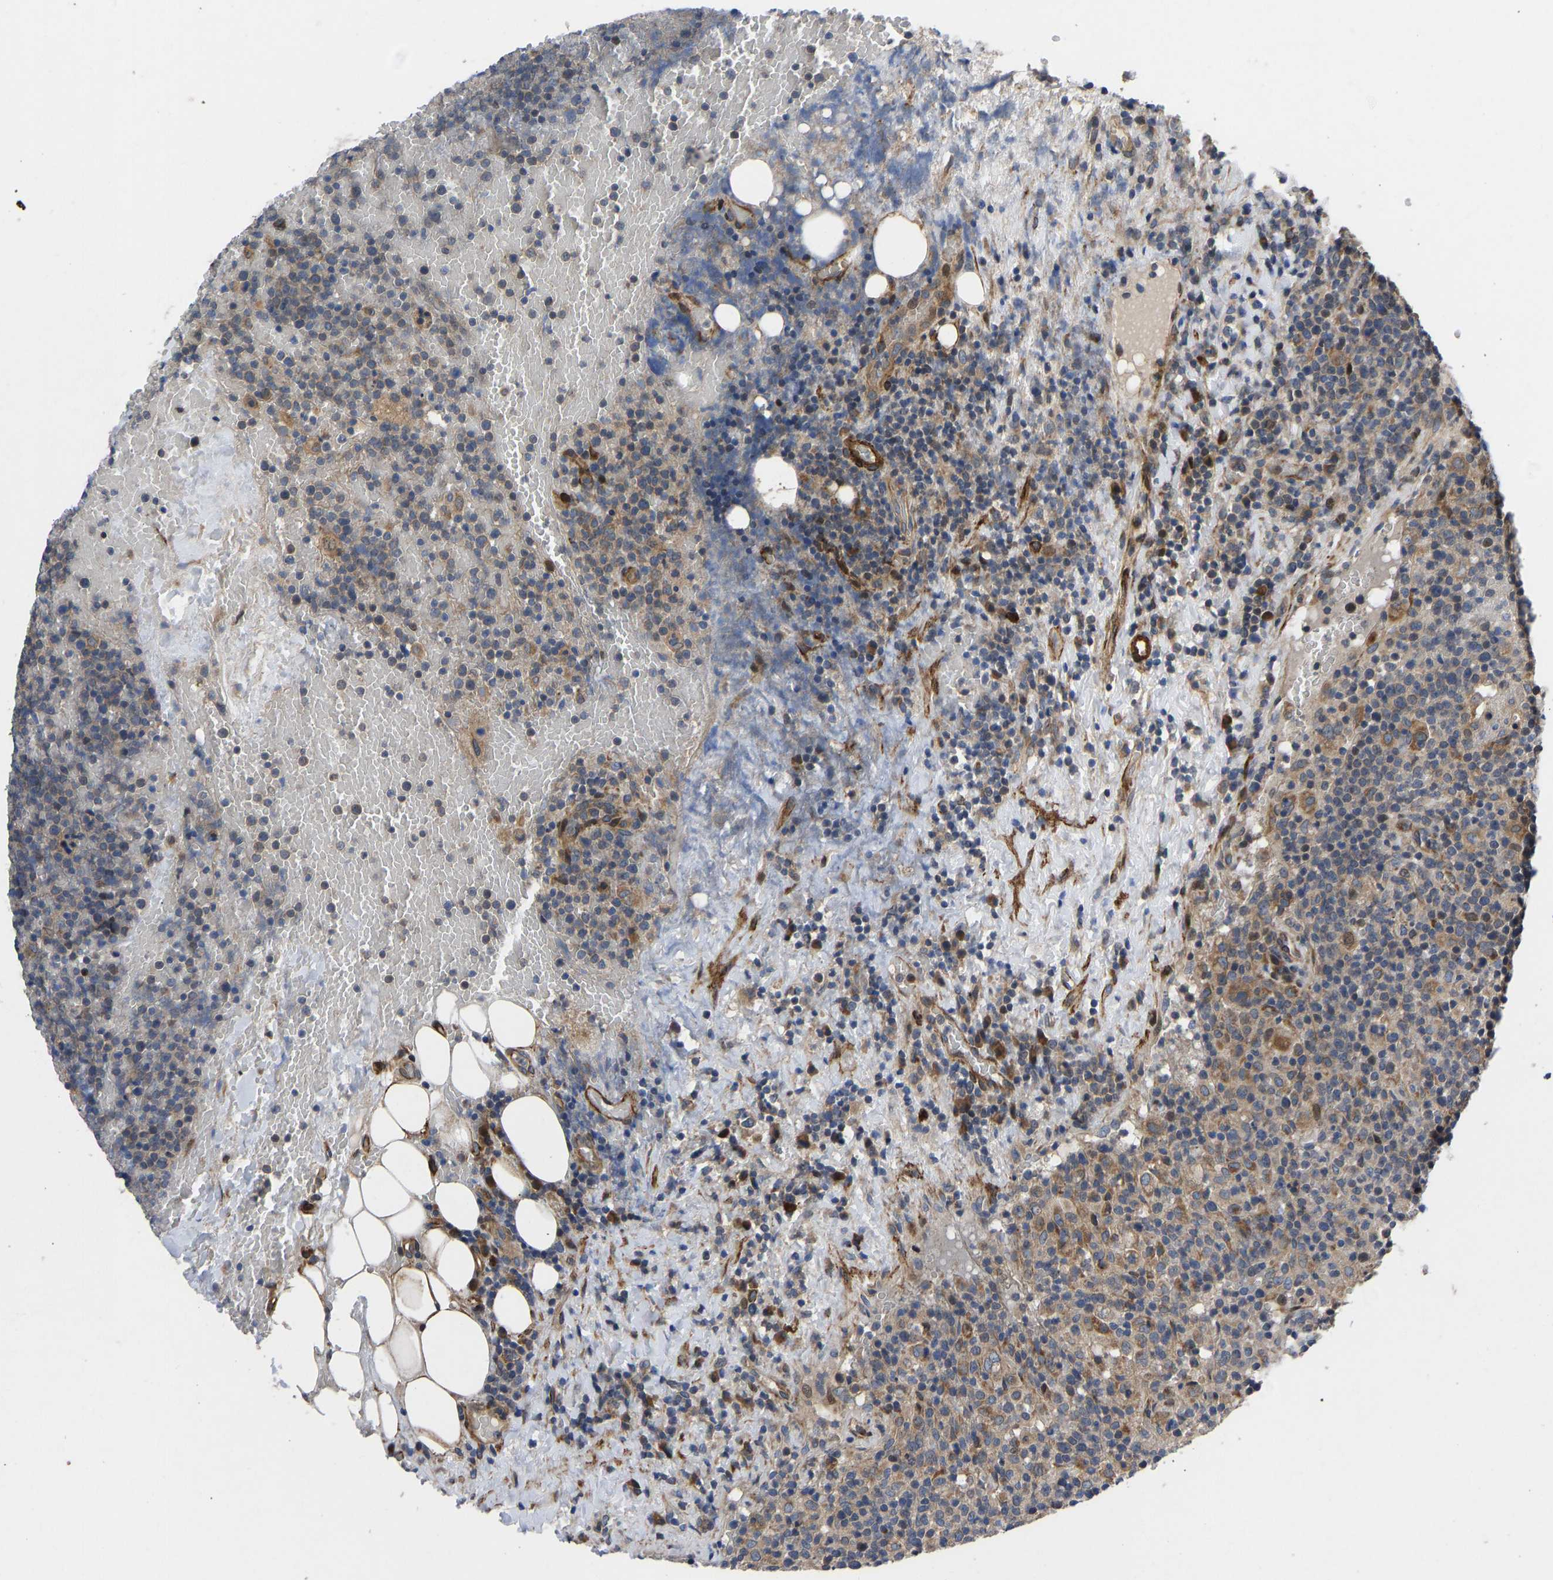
{"staining": {"intensity": "moderate", "quantity": "<25%", "location": "cytoplasmic/membranous,nuclear"}, "tissue": "lymphoma", "cell_type": "Tumor cells", "image_type": "cancer", "snomed": [{"axis": "morphology", "description": "Malignant lymphoma, non-Hodgkin's type, High grade"}, {"axis": "topography", "description": "Lymph node"}], "caption": "The immunohistochemical stain shows moderate cytoplasmic/membranous and nuclear staining in tumor cells of malignant lymphoma, non-Hodgkin's type (high-grade) tissue. (DAB = brown stain, brightfield microscopy at high magnification).", "gene": "TMEM38B", "patient": {"sex": "male", "age": 61}}